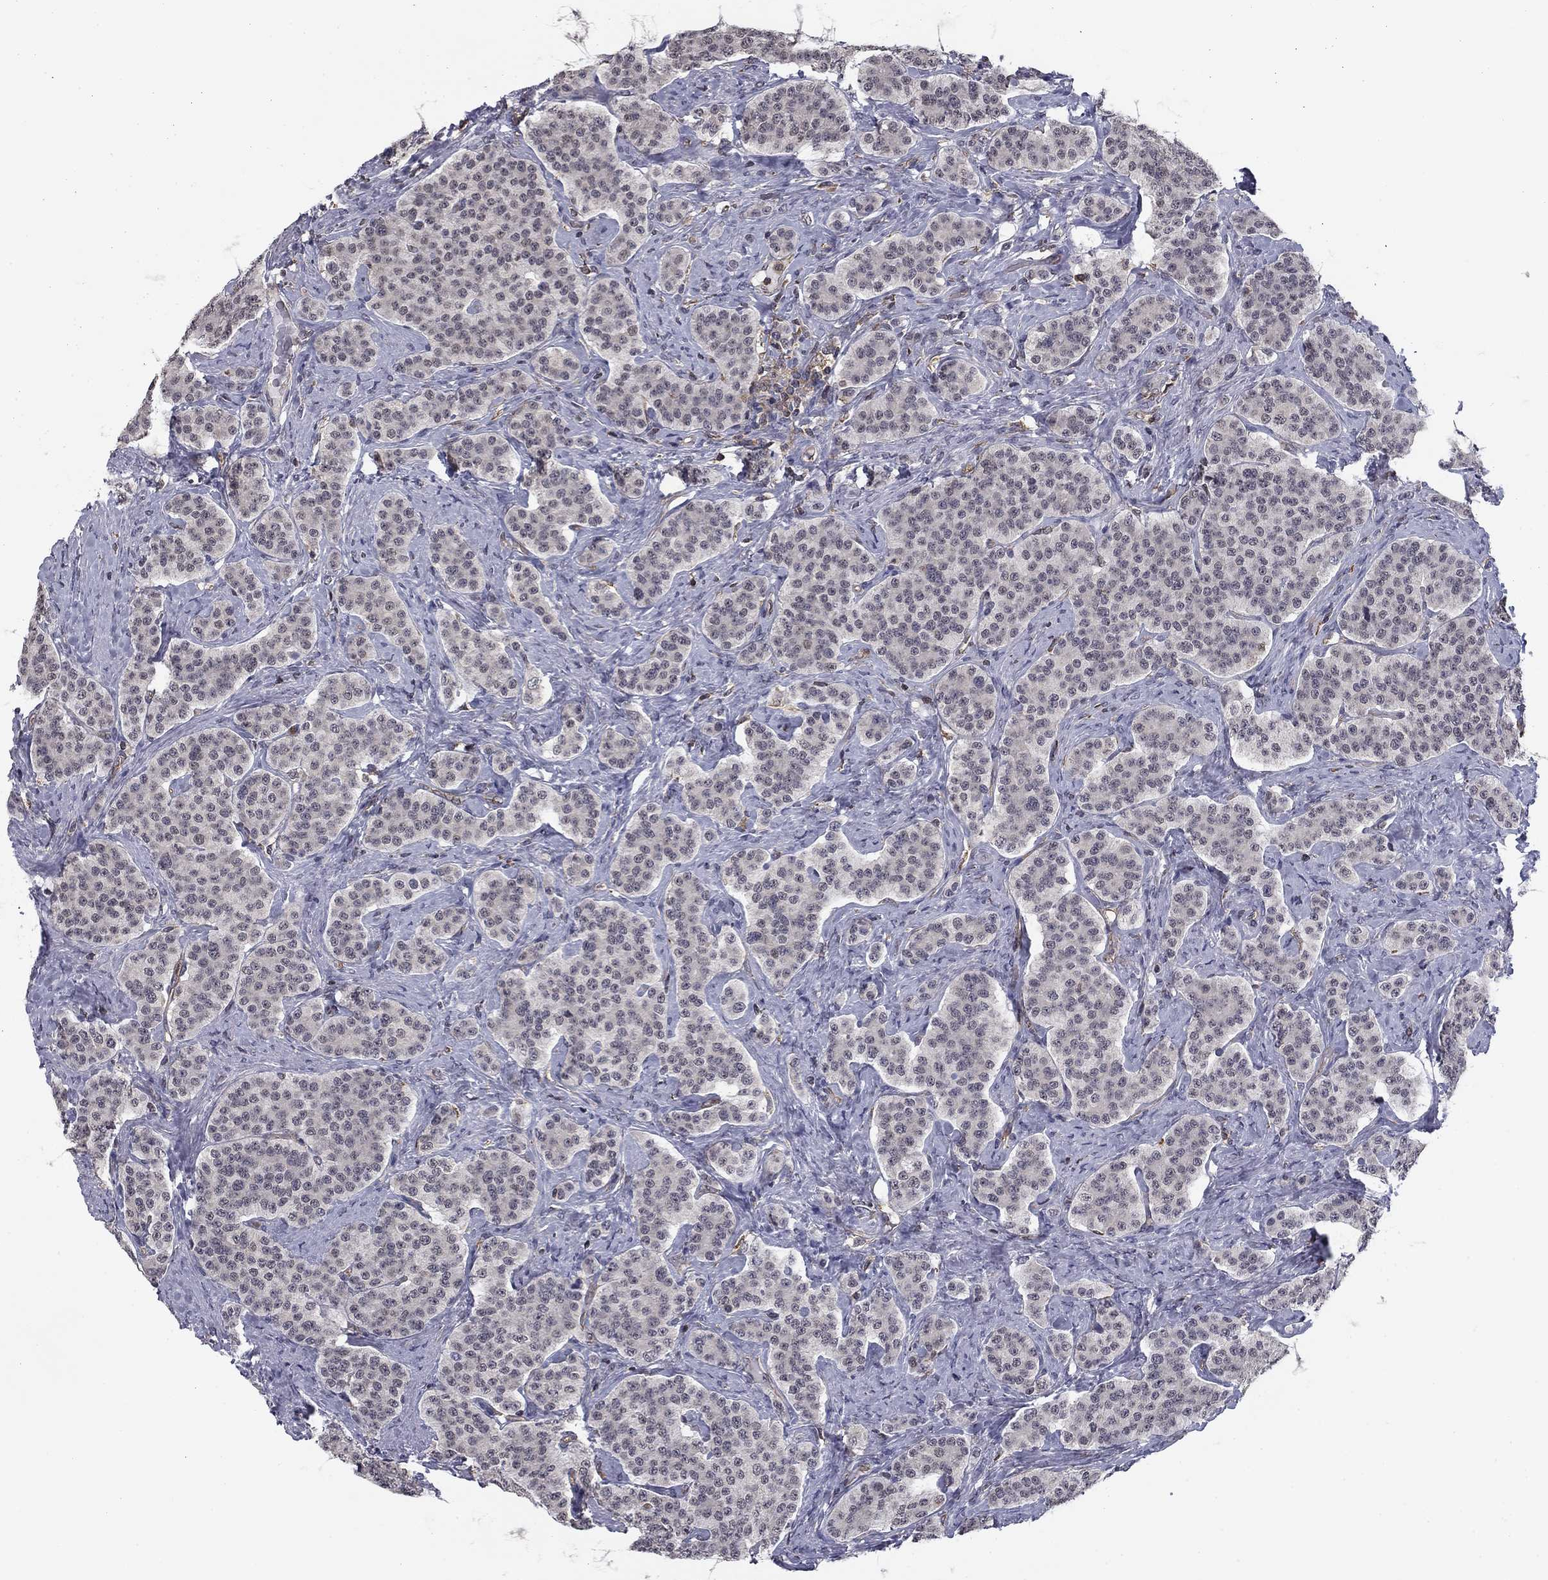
{"staining": {"intensity": "negative", "quantity": "none", "location": "none"}, "tissue": "carcinoid", "cell_type": "Tumor cells", "image_type": "cancer", "snomed": [{"axis": "morphology", "description": "Carcinoid, malignant, NOS"}, {"axis": "topography", "description": "Small intestine"}], "caption": "High power microscopy image of an IHC micrograph of carcinoid, revealing no significant positivity in tumor cells.", "gene": "PLCB2", "patient": {"sex": "female", "age": 58}}